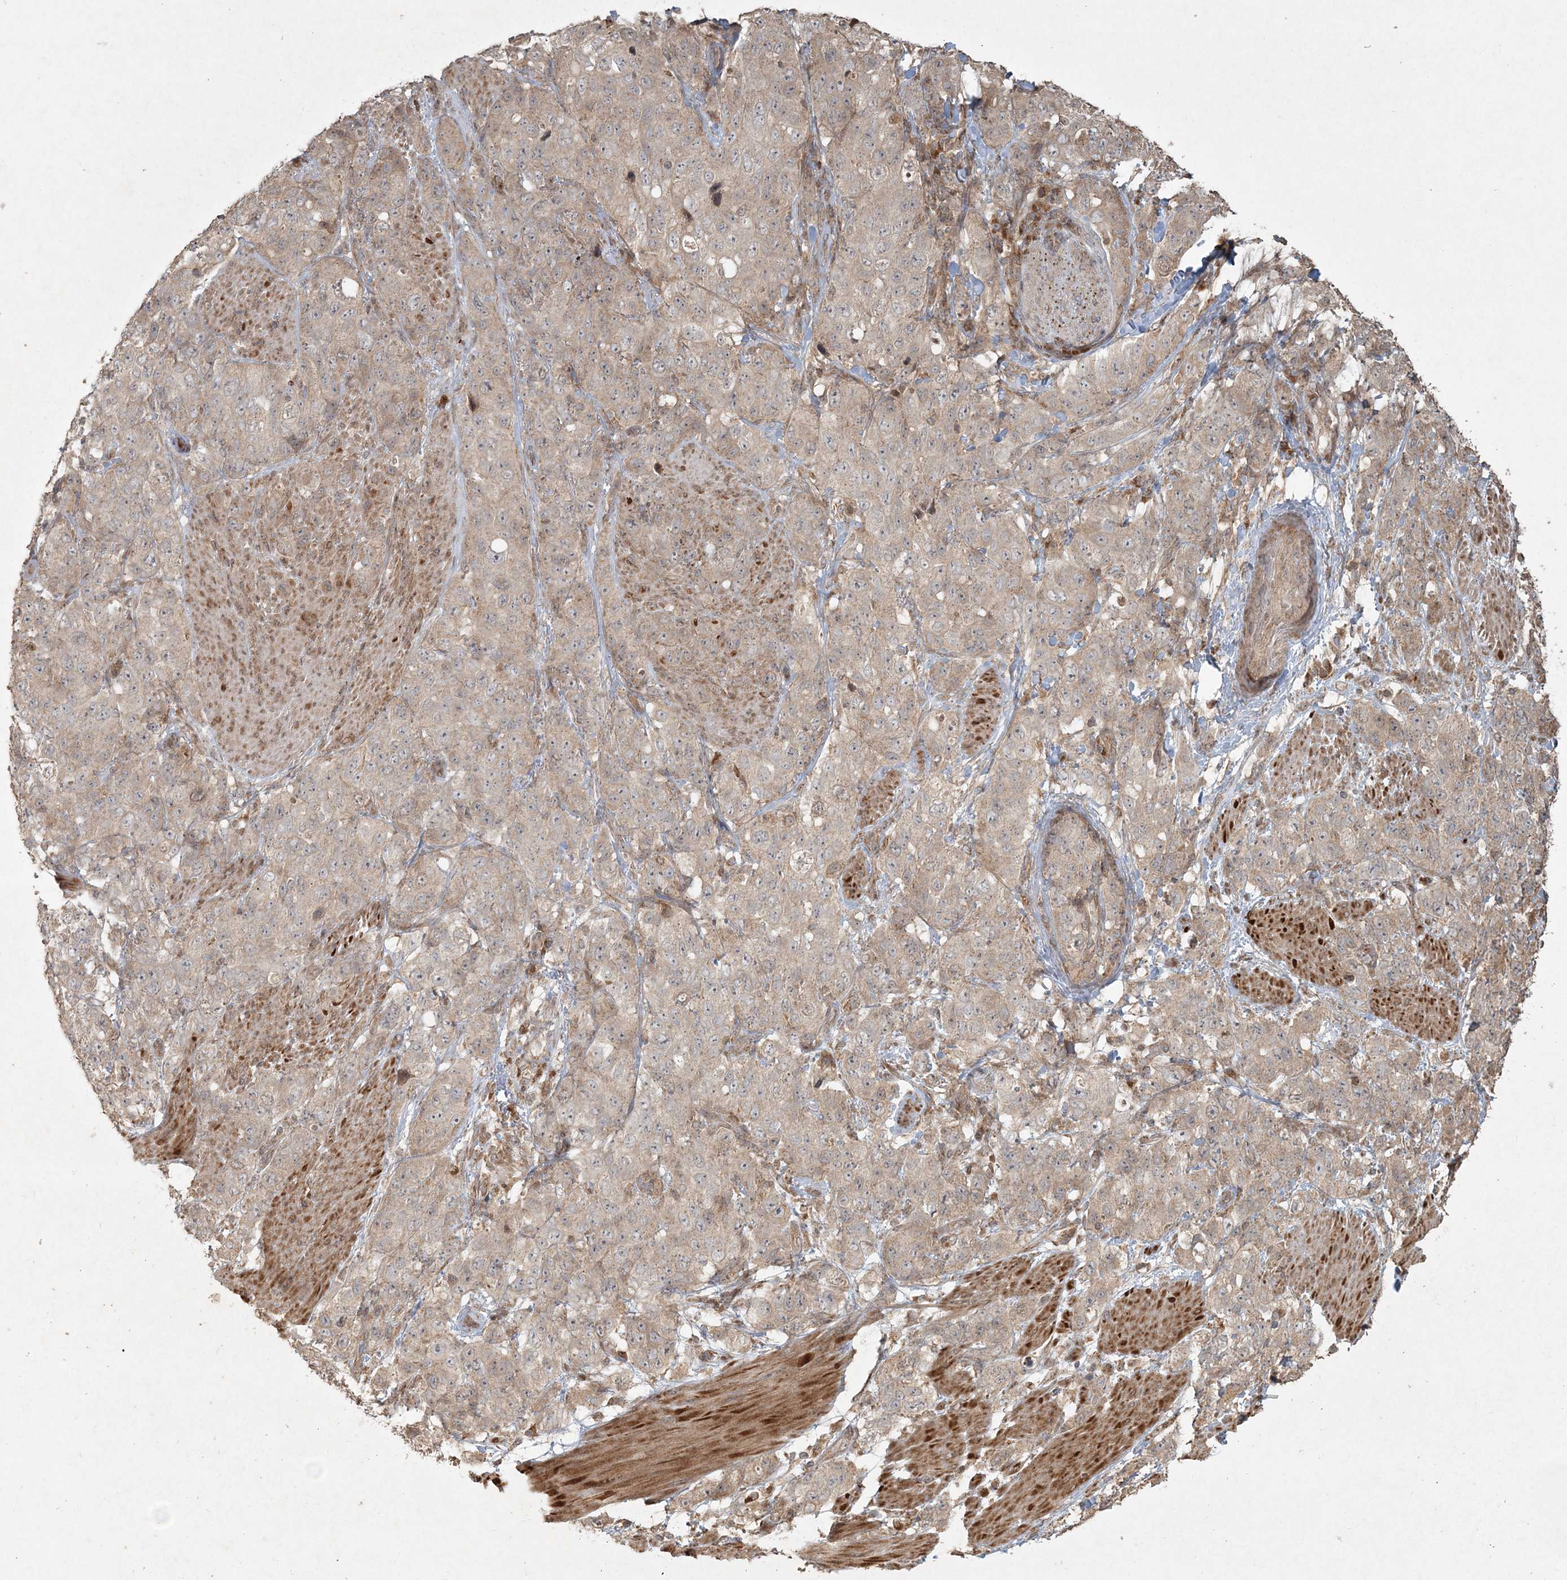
{"staining": {"intensity": "weak", "quantity": "<25%", "location": "cytoplasmic/membranous"}, "tissue": "stomach cancer", "cell_type": "Tumor cells", "image_type": "cancer", "snomed": [{"axis": "morphology", "description": "Adenocarcinoma, NOS"}, {"axis": "topography", "description": "Stomach"}], "caption": "The histopathology image displays no staining of tumor cells in stomach adenocarcinoma.", "gene": "ANAPC16", "patient": {"sex": "male", "age": 48}}